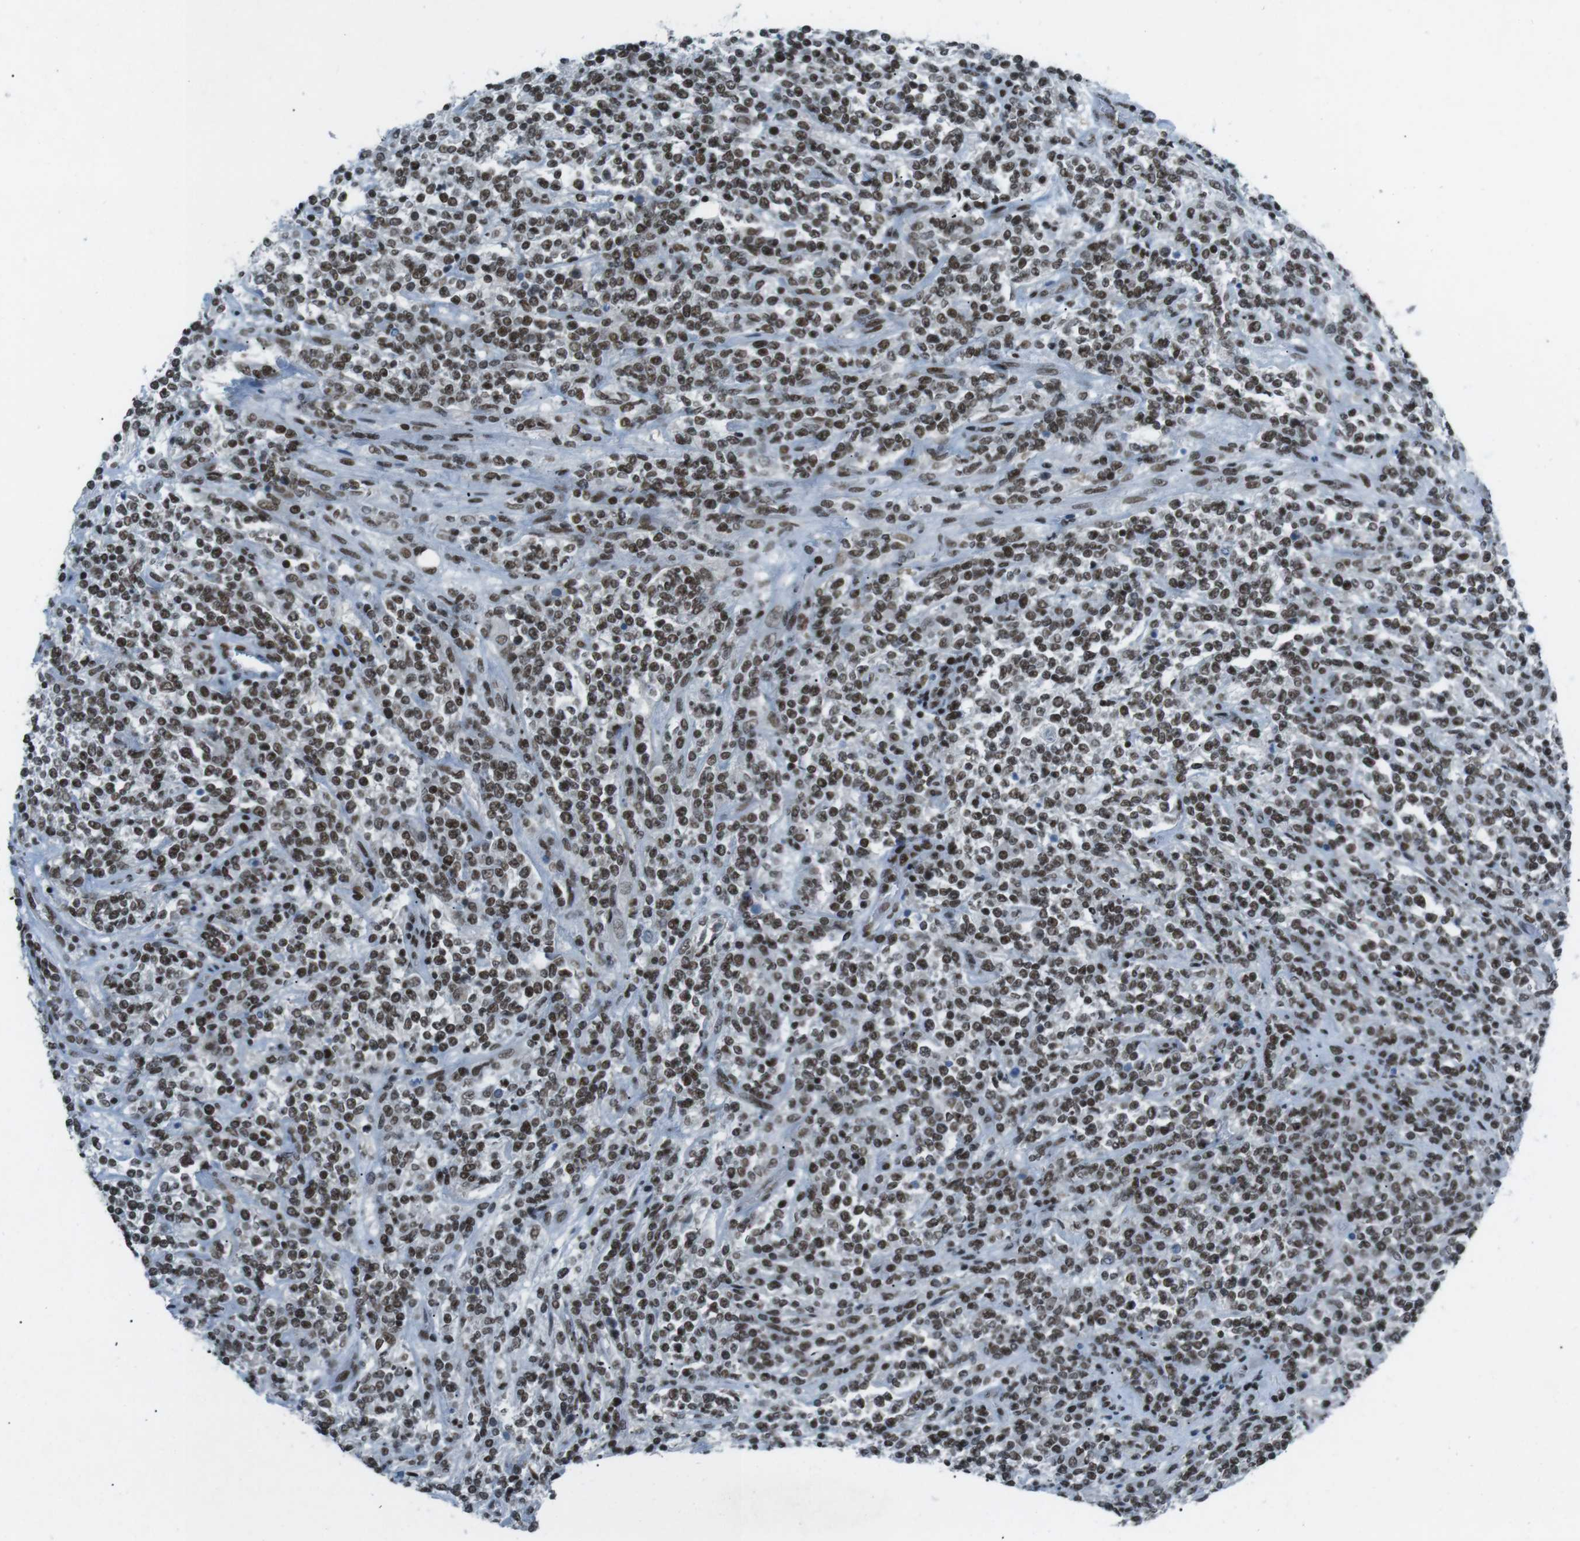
{"staining": {"intensity": "strong", "quantity": ">75%", "location": "nuclear"}, "tissue": "lymphoma", "cell_type": "Tumor cells", "image_type": "cancer", "snomed": [{"axis": "morphology", "description": "Malignant lymphoma, non-Hodgkin's type, High grade"}, {"axis": "topography", "description": "Soft tissue"}], "caption": "This image displays immunohistochemistry staining of high-grade malignant lymphoma, non-Hodgkin's type, with high strong nuclear positivity in about >75% of tumor cells.", "gene": "TAF1", "patient": {"sex": "male", "age": 18}}